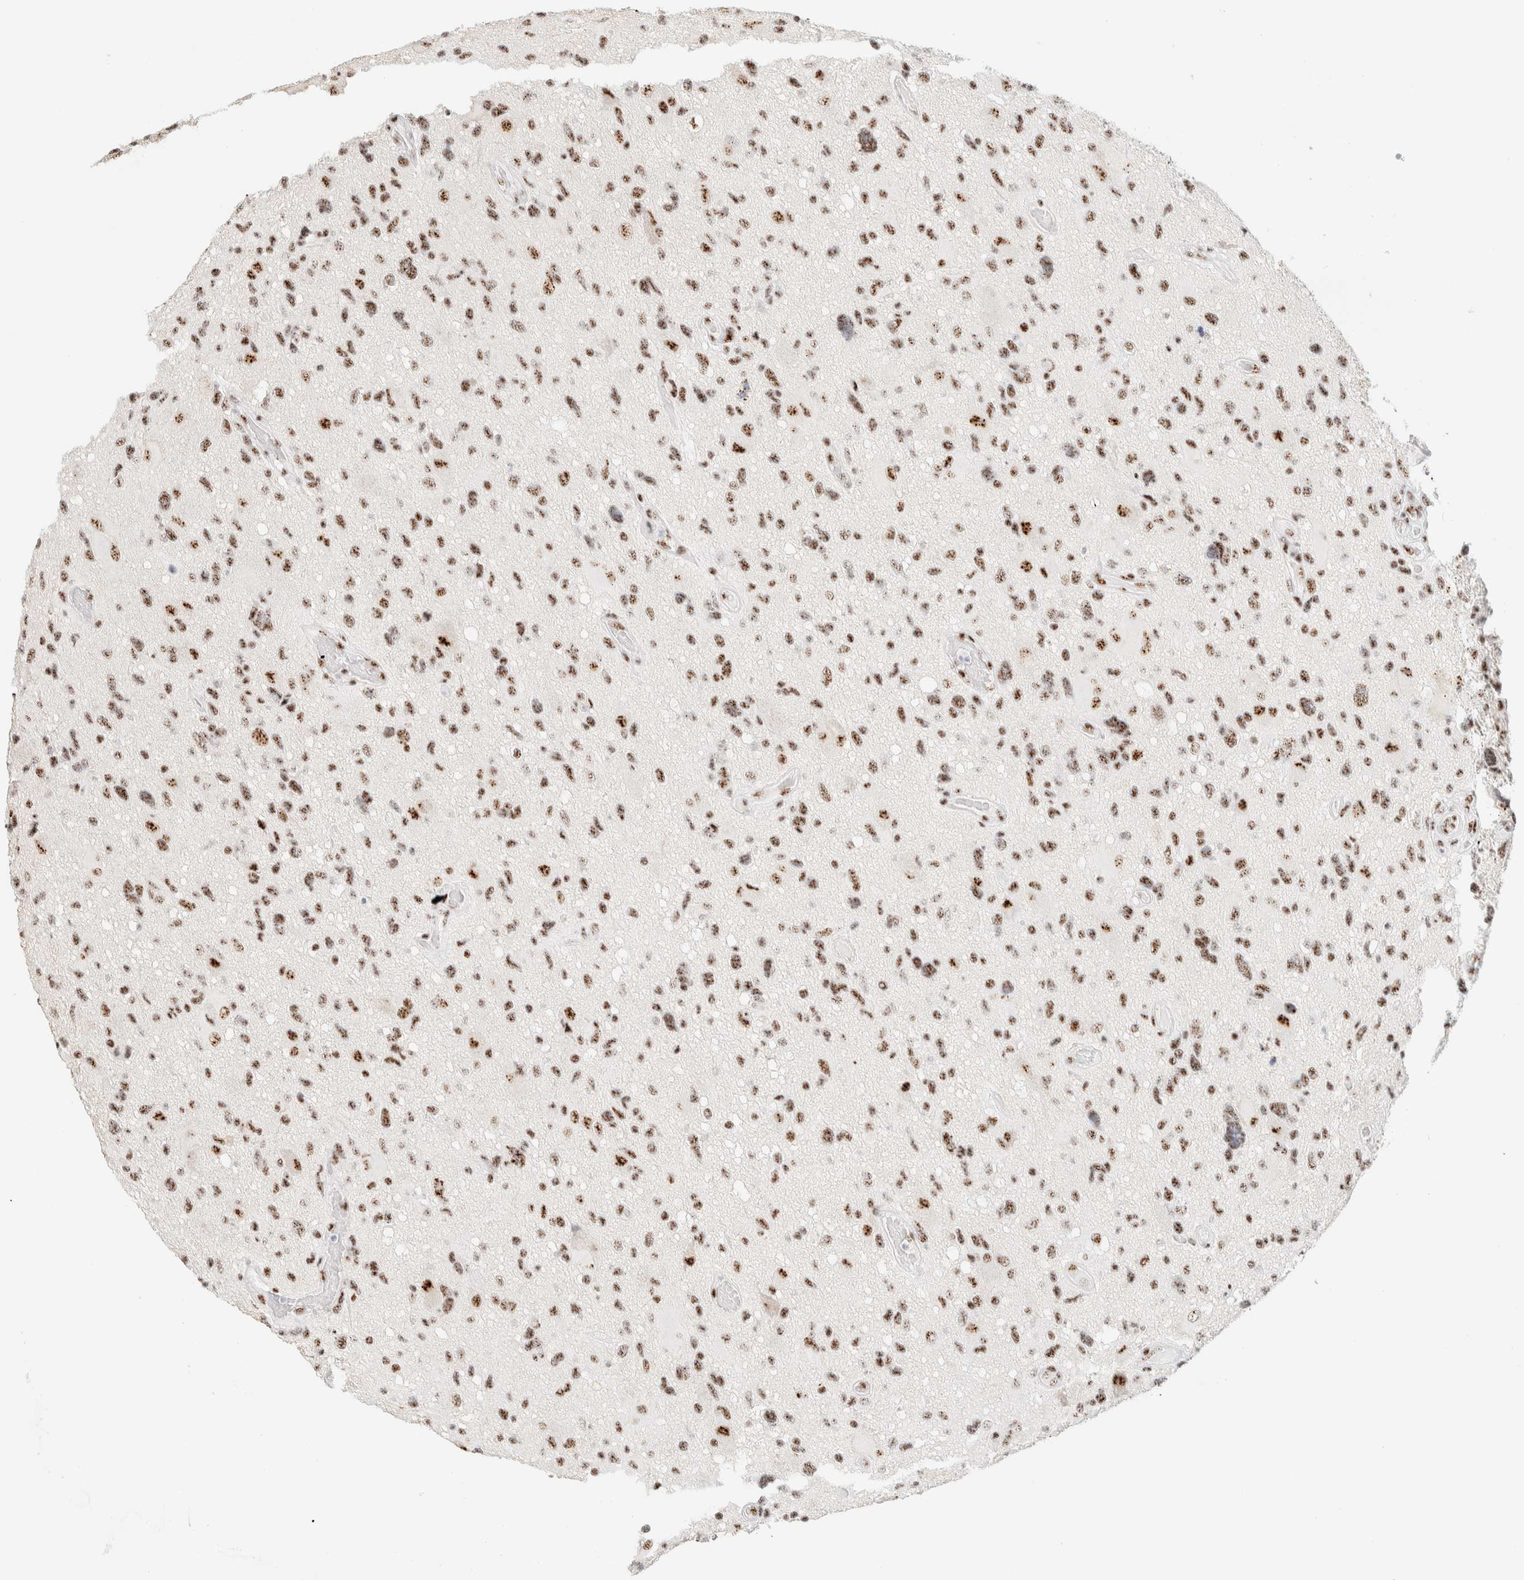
{"staining": {"intensity": "moderate", "quantity": ">75%", "location": "nuclear"}, "tissue": "glioma", "cell_type": "Tumor cells", "image_type": "cancer", "snomed": [{"axis": "morphology", "description": "Glioma, malignant, High grade"}, {"axis": "topography", "description": "Brain"}], "caption": "Moderate nuclear expression for a protein is identified in about >75% of tumor cells of glioma using immunohistochemistry.", "gene": "SON", "patient": {"sex": "male", "age": 33}}